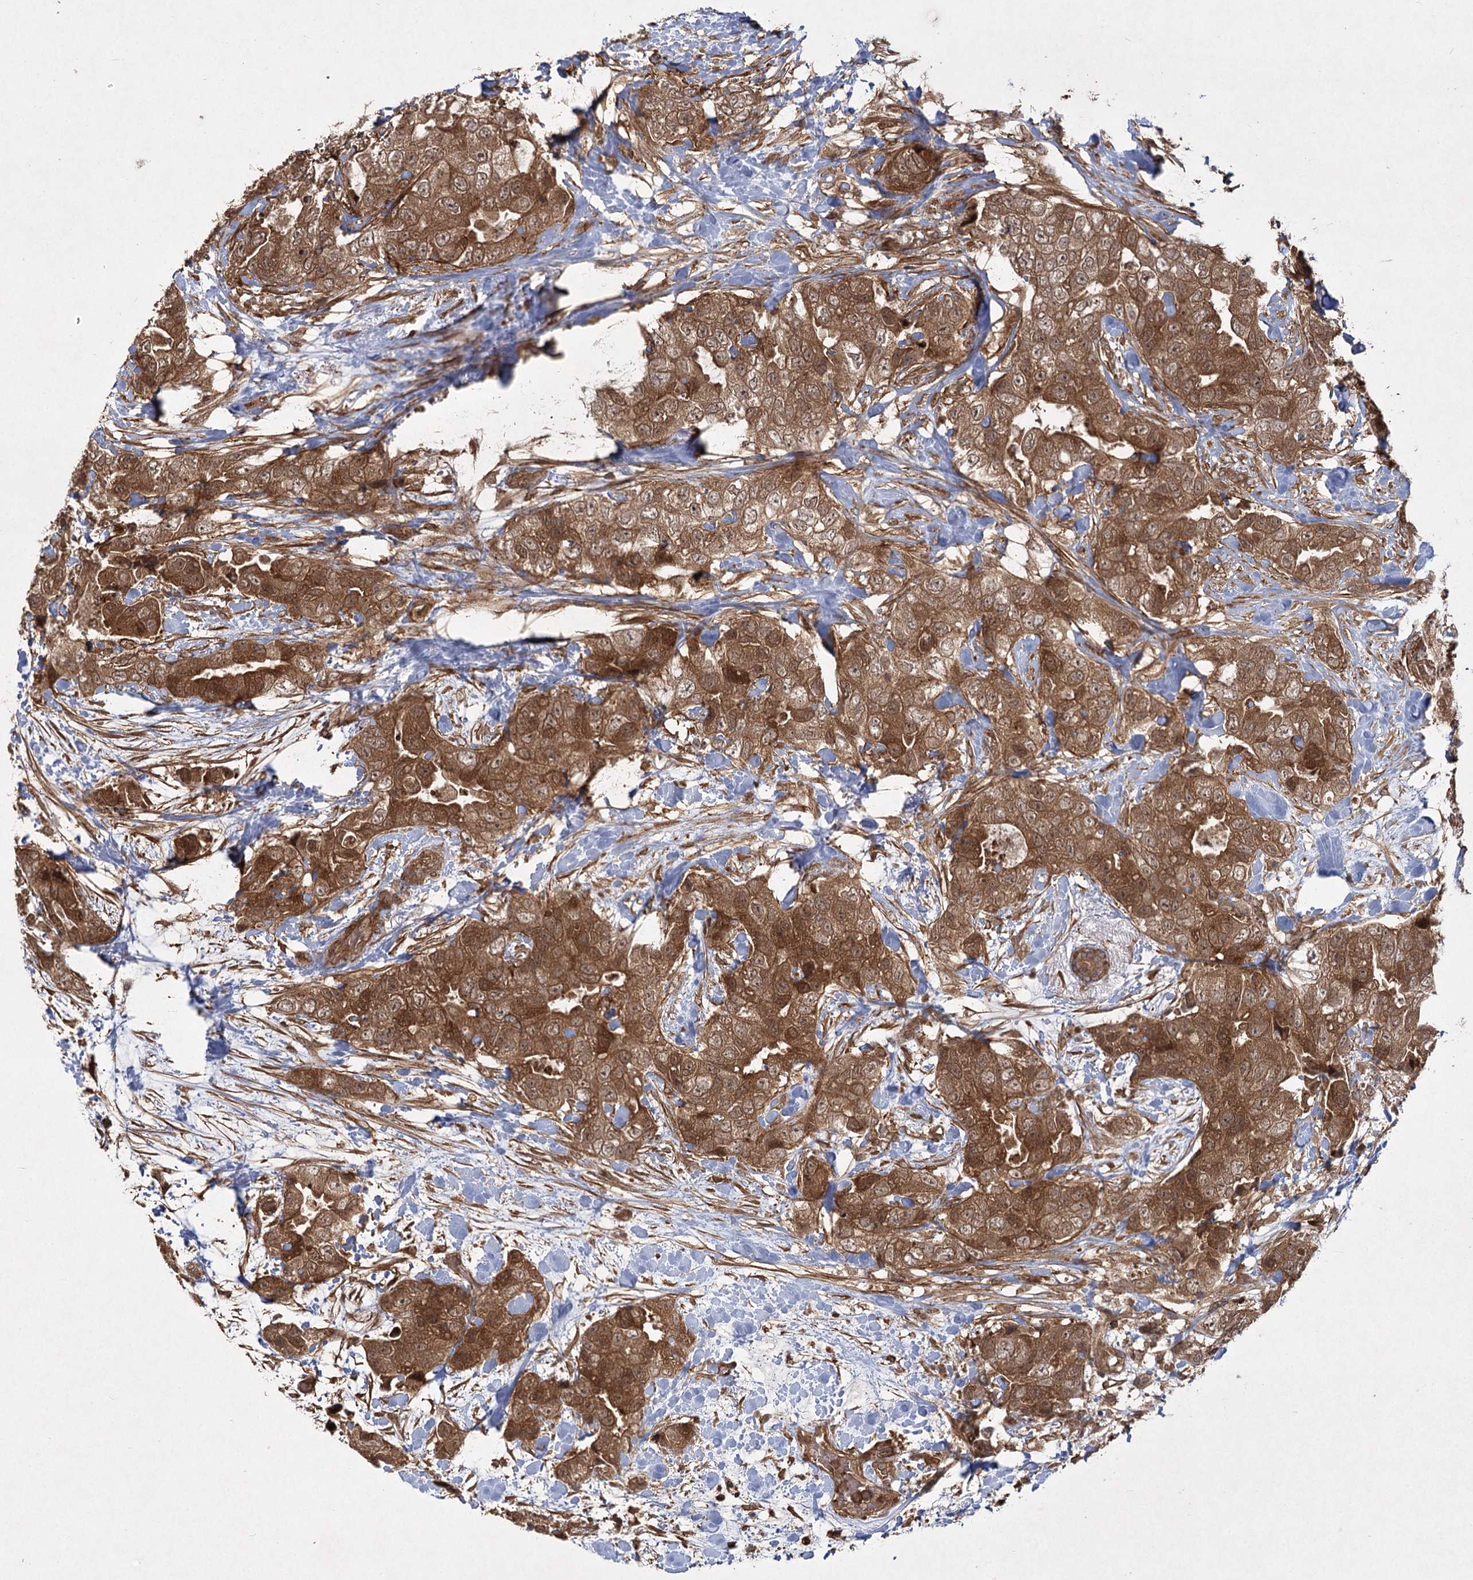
{"staining": {"intensity": "strong", "quantity": ">75%", "location": "cytoplasmic/membranous"}, "tissue": "breast cancer", "cell_type": "Tumor cells", "image_type": "cancer", "snomed": [{"axis": "morphology", "description": "Duct carcinoma"}, {"axis": "topography", "description": "Breast"}], "caption": "Immunohistochemistry histopathology image of human breast cancer (invasive ductal carcinoma) stained for a protein (brown), which demonstrates high levels of strong cytoplasmic/membranous staining in about >75% of tumor cells.", "gene": "MDFIC", "patient": {"sex": "female", "age": 62}}